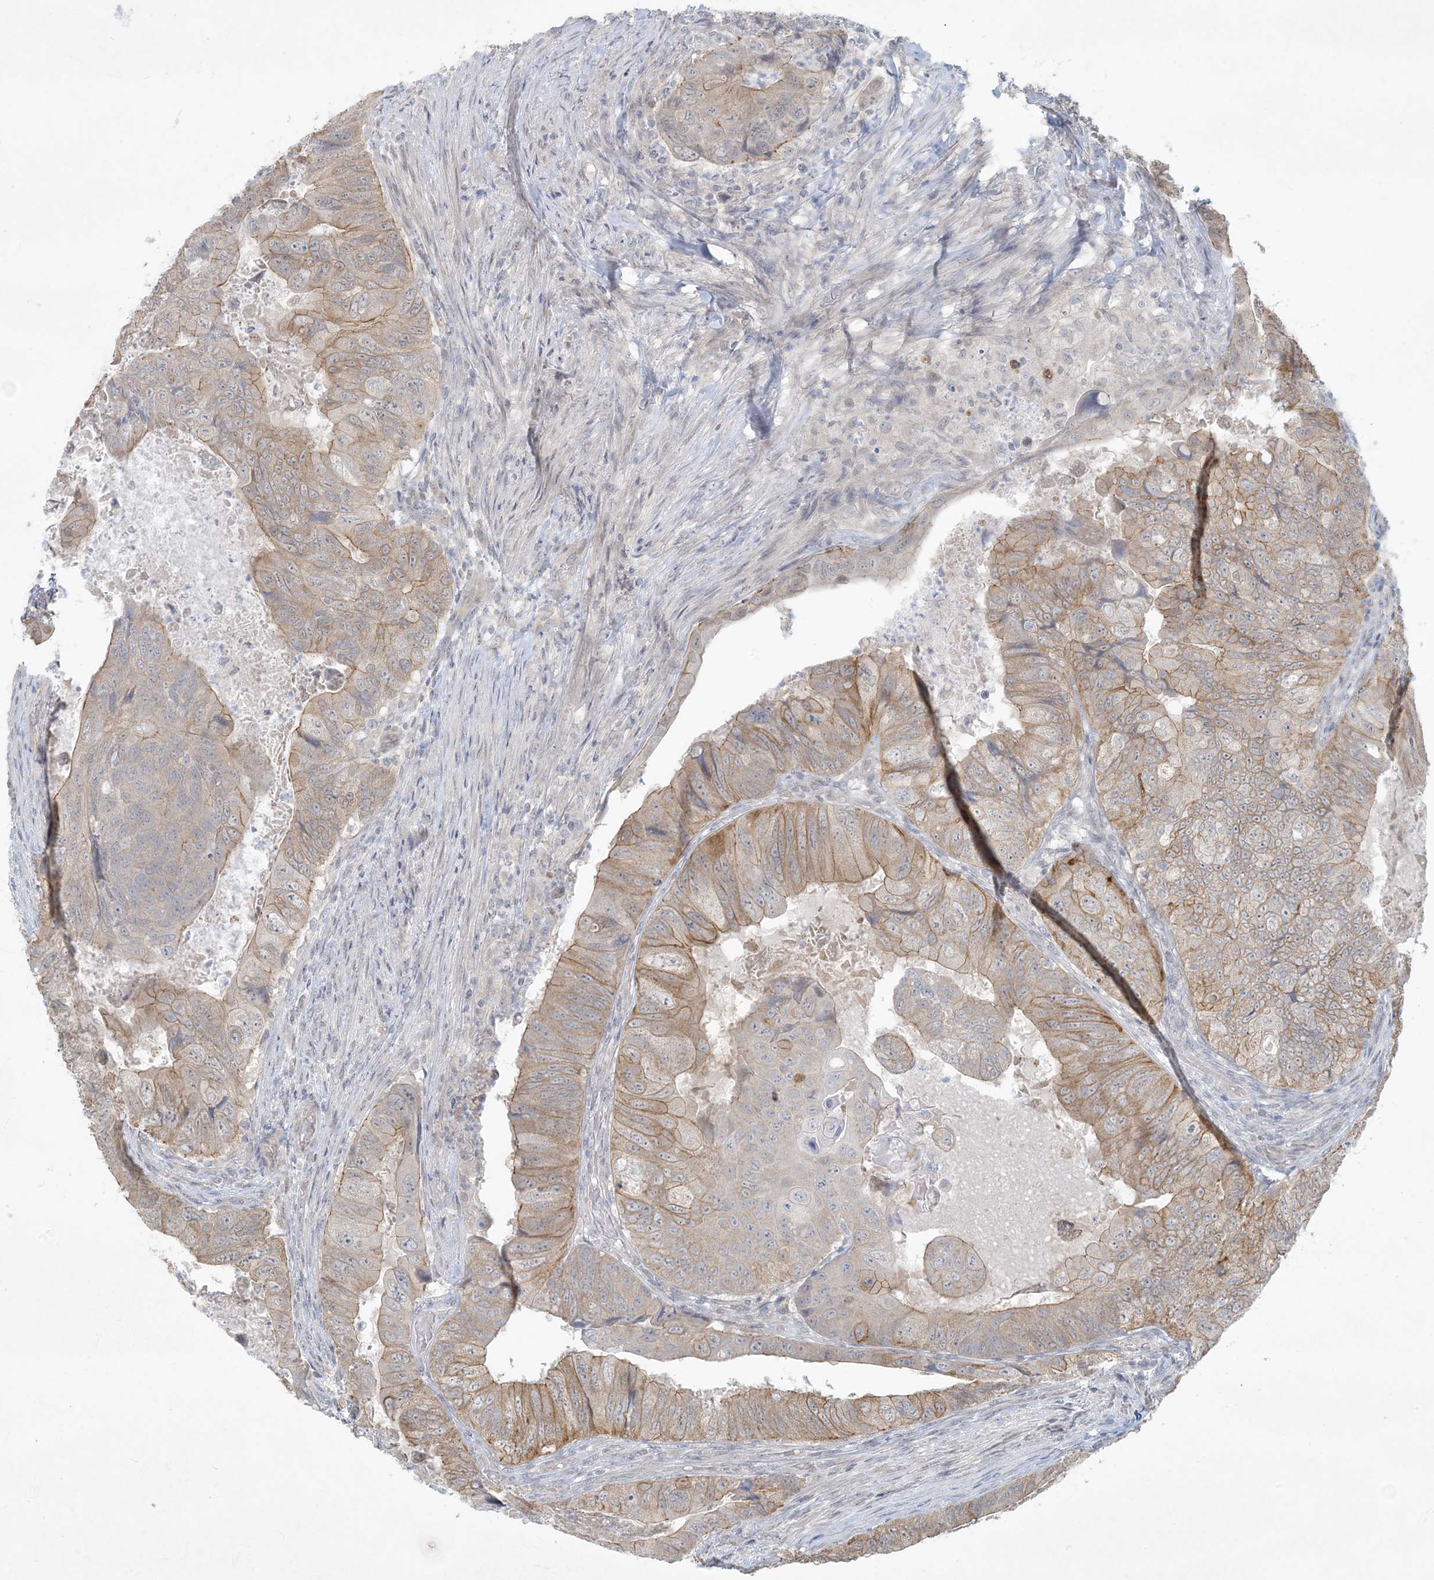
{"staining": {"intensity": "moderate", "quantity": "25%-75%", "location": "cytoplasmic/membranous"}, "tissue": "colorectal cancer", "cell_type": "Tumor cells", "image_type": "cancer", "snomed": [{"axis": "morphology", "description": "Adenocarcinoma, NOS"}, {"axis": "topography", "description": "Rectum"}], "caption": "Colorectal adenocarcinoma stained with immunohistochemistry (IHC) displays moderate cytoplasmic/membranous expression in approximately 25%-75% of tumor cells.", "gene": "BCORL1", "patient": {"sex": "male", "age": 63}}